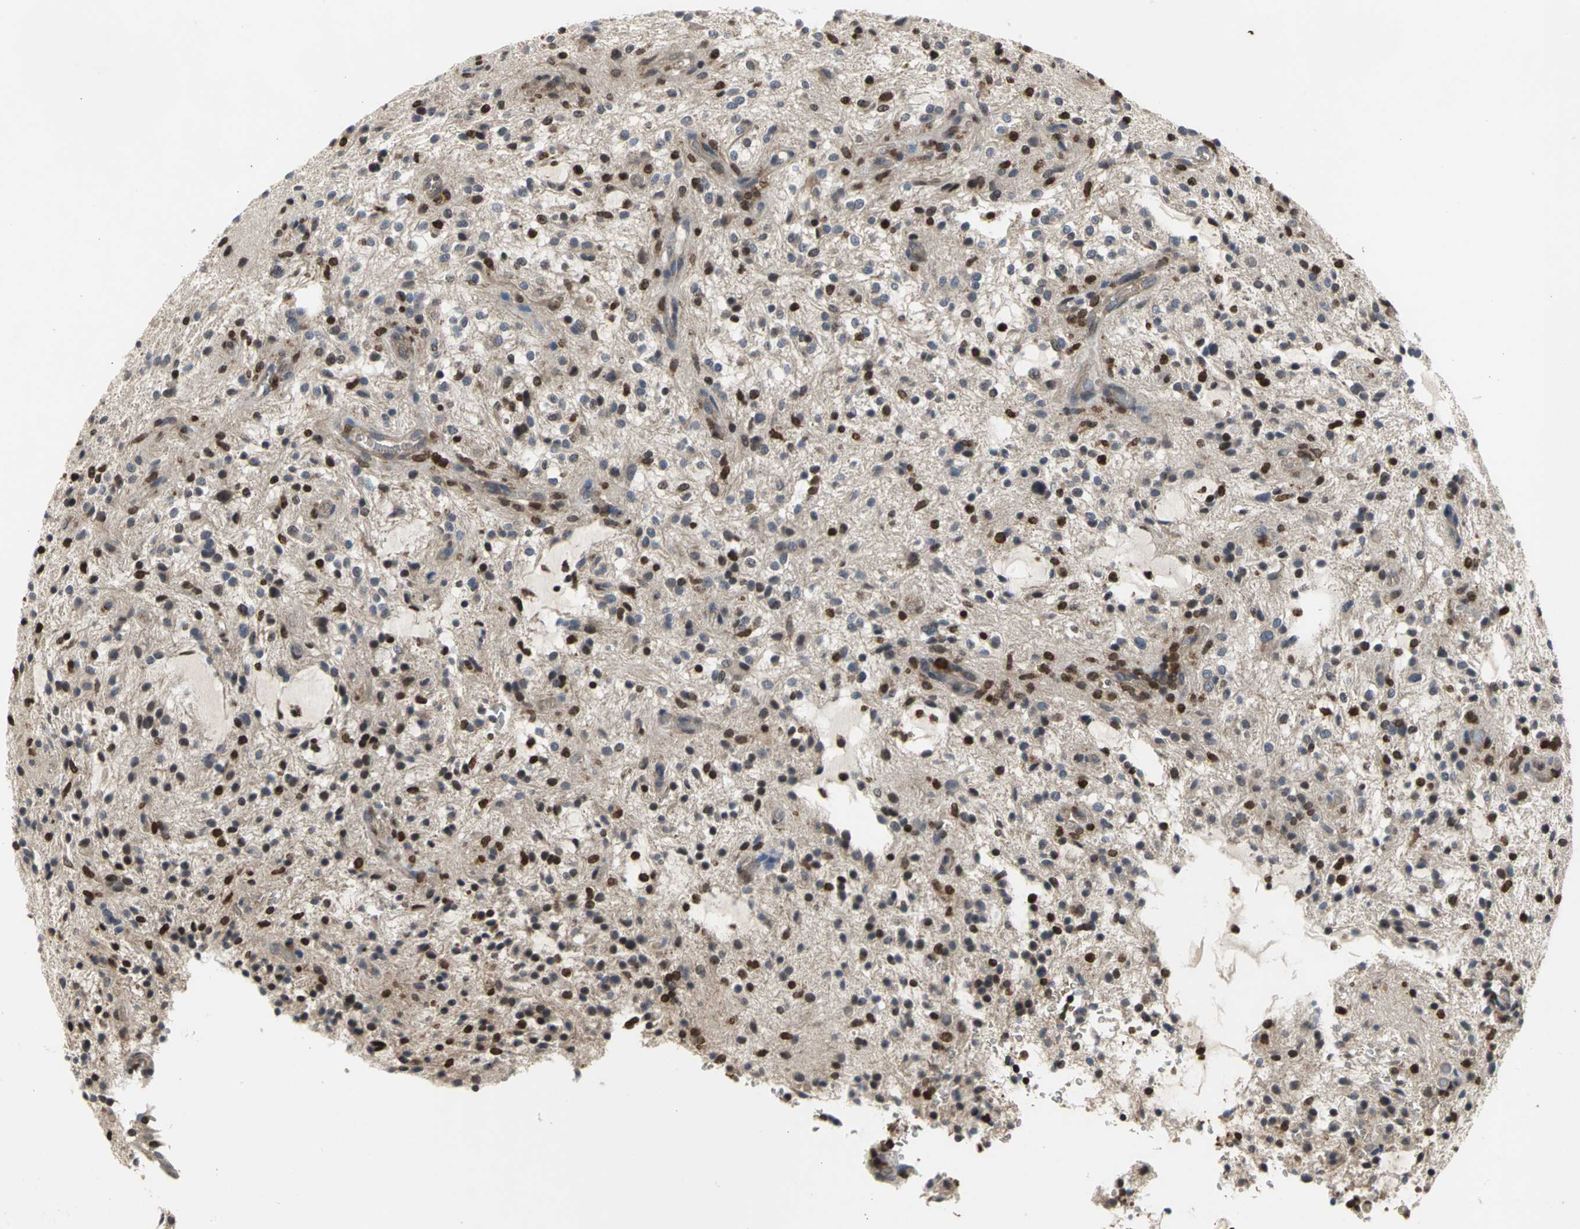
{"staining": {"intensity": "strong", "quantity": "25%-75%", "location": "cytoplasmic/membranous,nuclear"}, "tissue": "glioma", "cell_type": "Tumor cells", "image_type": "cancer", "snomed": [{"axis": "morphology", "description": "Glioma, malignant, NOS"}, {"axis": "topography", "description": "Cerebellum"}], "caption": "A histopathology image of glioma stained for a protein displays strong cytoplasmic/membranous and nuclear brown staining in tumor cells. The staining was performed using DAB (3,3'-diaminobenzidine), with brown indicating positive protein expression. Nuclei are stained blue with hematoxylin.", "gene": "AHR", "patient": {"sex": "female", "age": 10}}